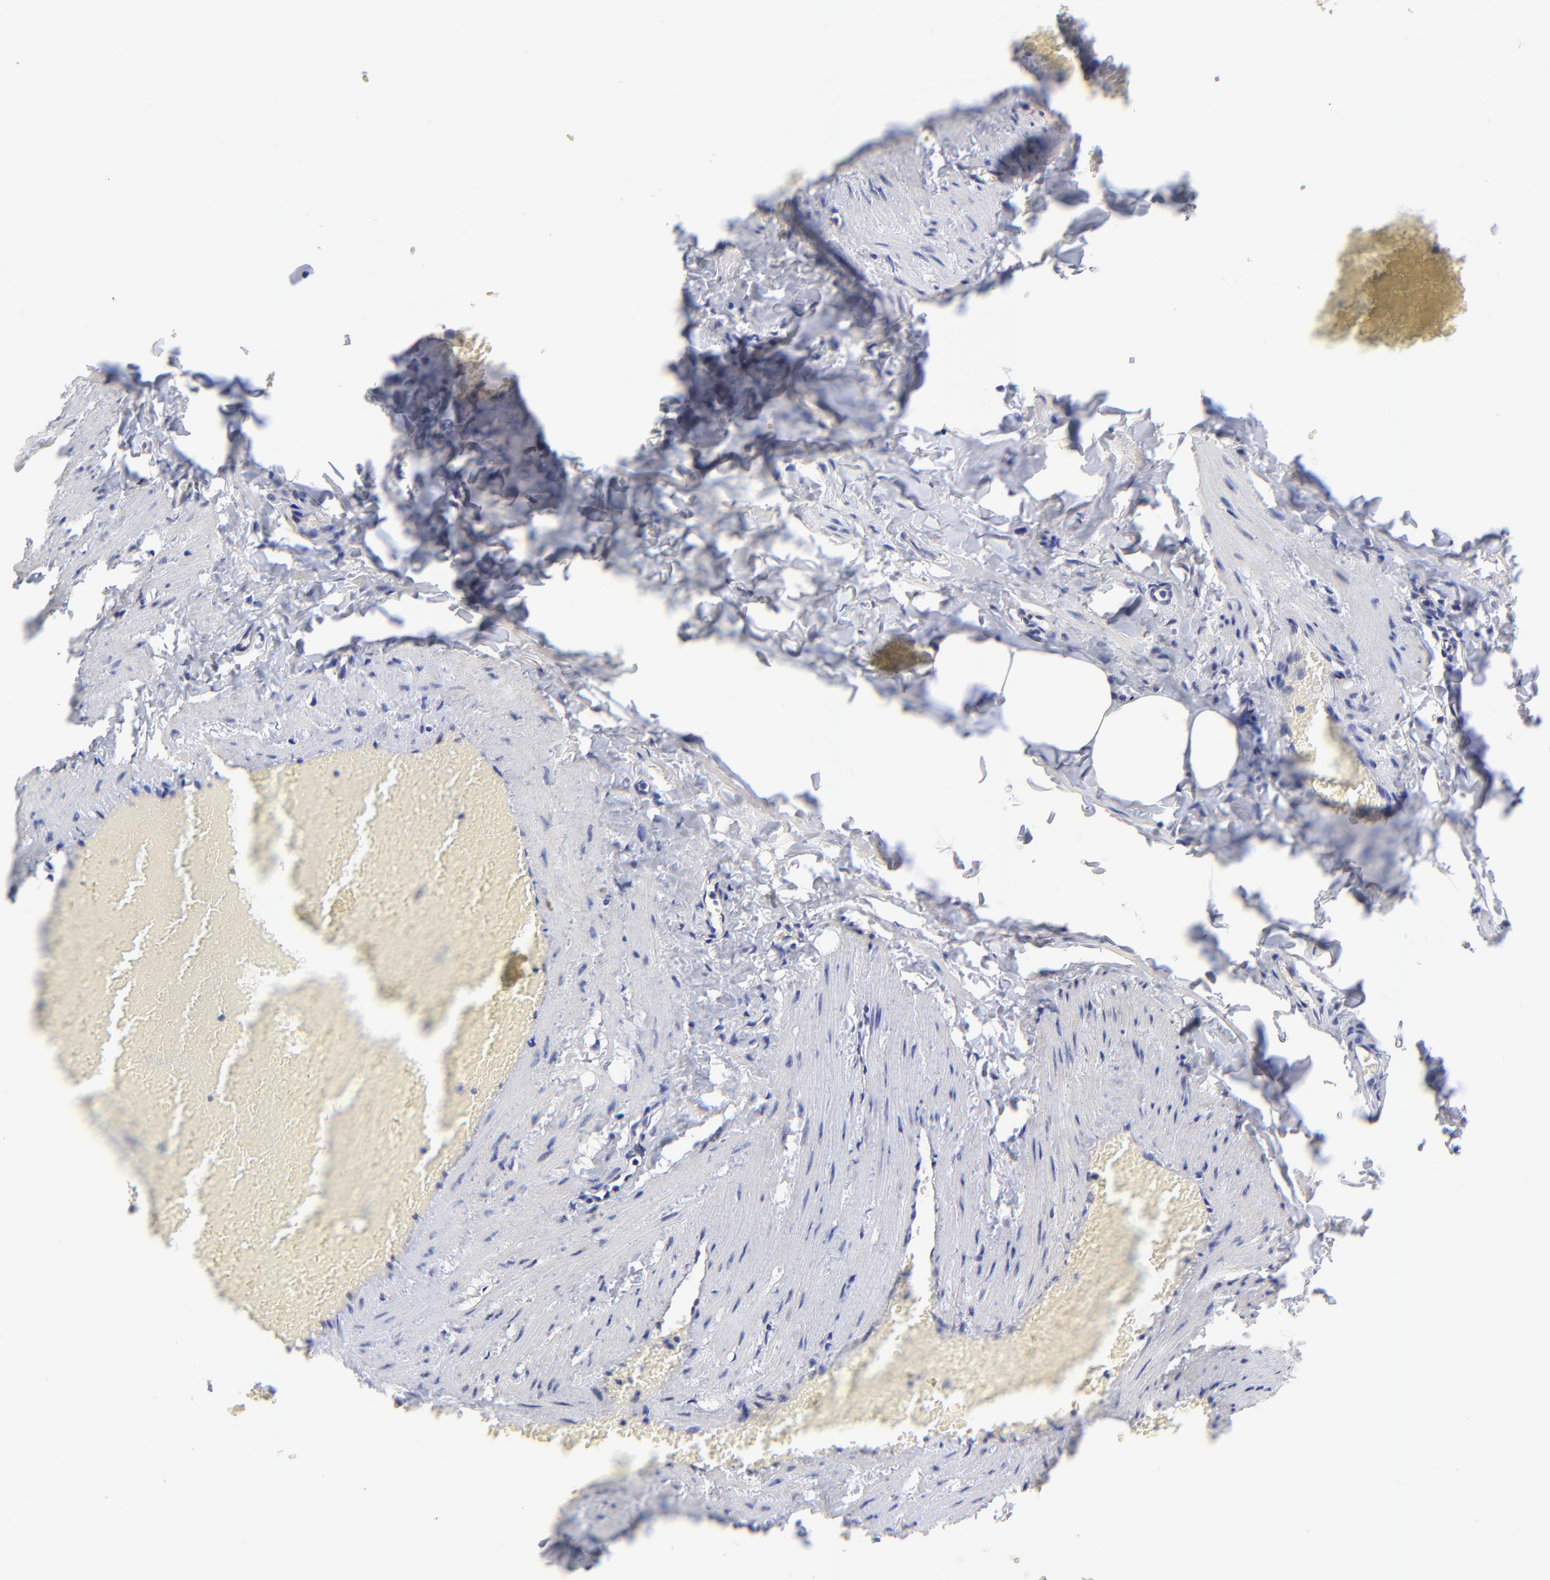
{"staining": {"intensity": "negative", "quantity": "none", "location": "none"}, "tissue": "adipose tissue", "cell_type": "Adipocytes", "image_type": "normal", "snomed": [{"axis": "morphology", "description": "Normal tissue, NOS"}, {"axis": "topography", "description": "Vascular tissue"}], "caption": "Micrograph shows no significant protein expression in adipocytes of unremarkable adipose tissue. The staining is performed using DAB (3,3'-diaminobenzidine) brown chromogen with nuclei counter-stained in using hematoxylin.", "gene": "ZNF747", "patient": {"sex": "male", "age": 41}}